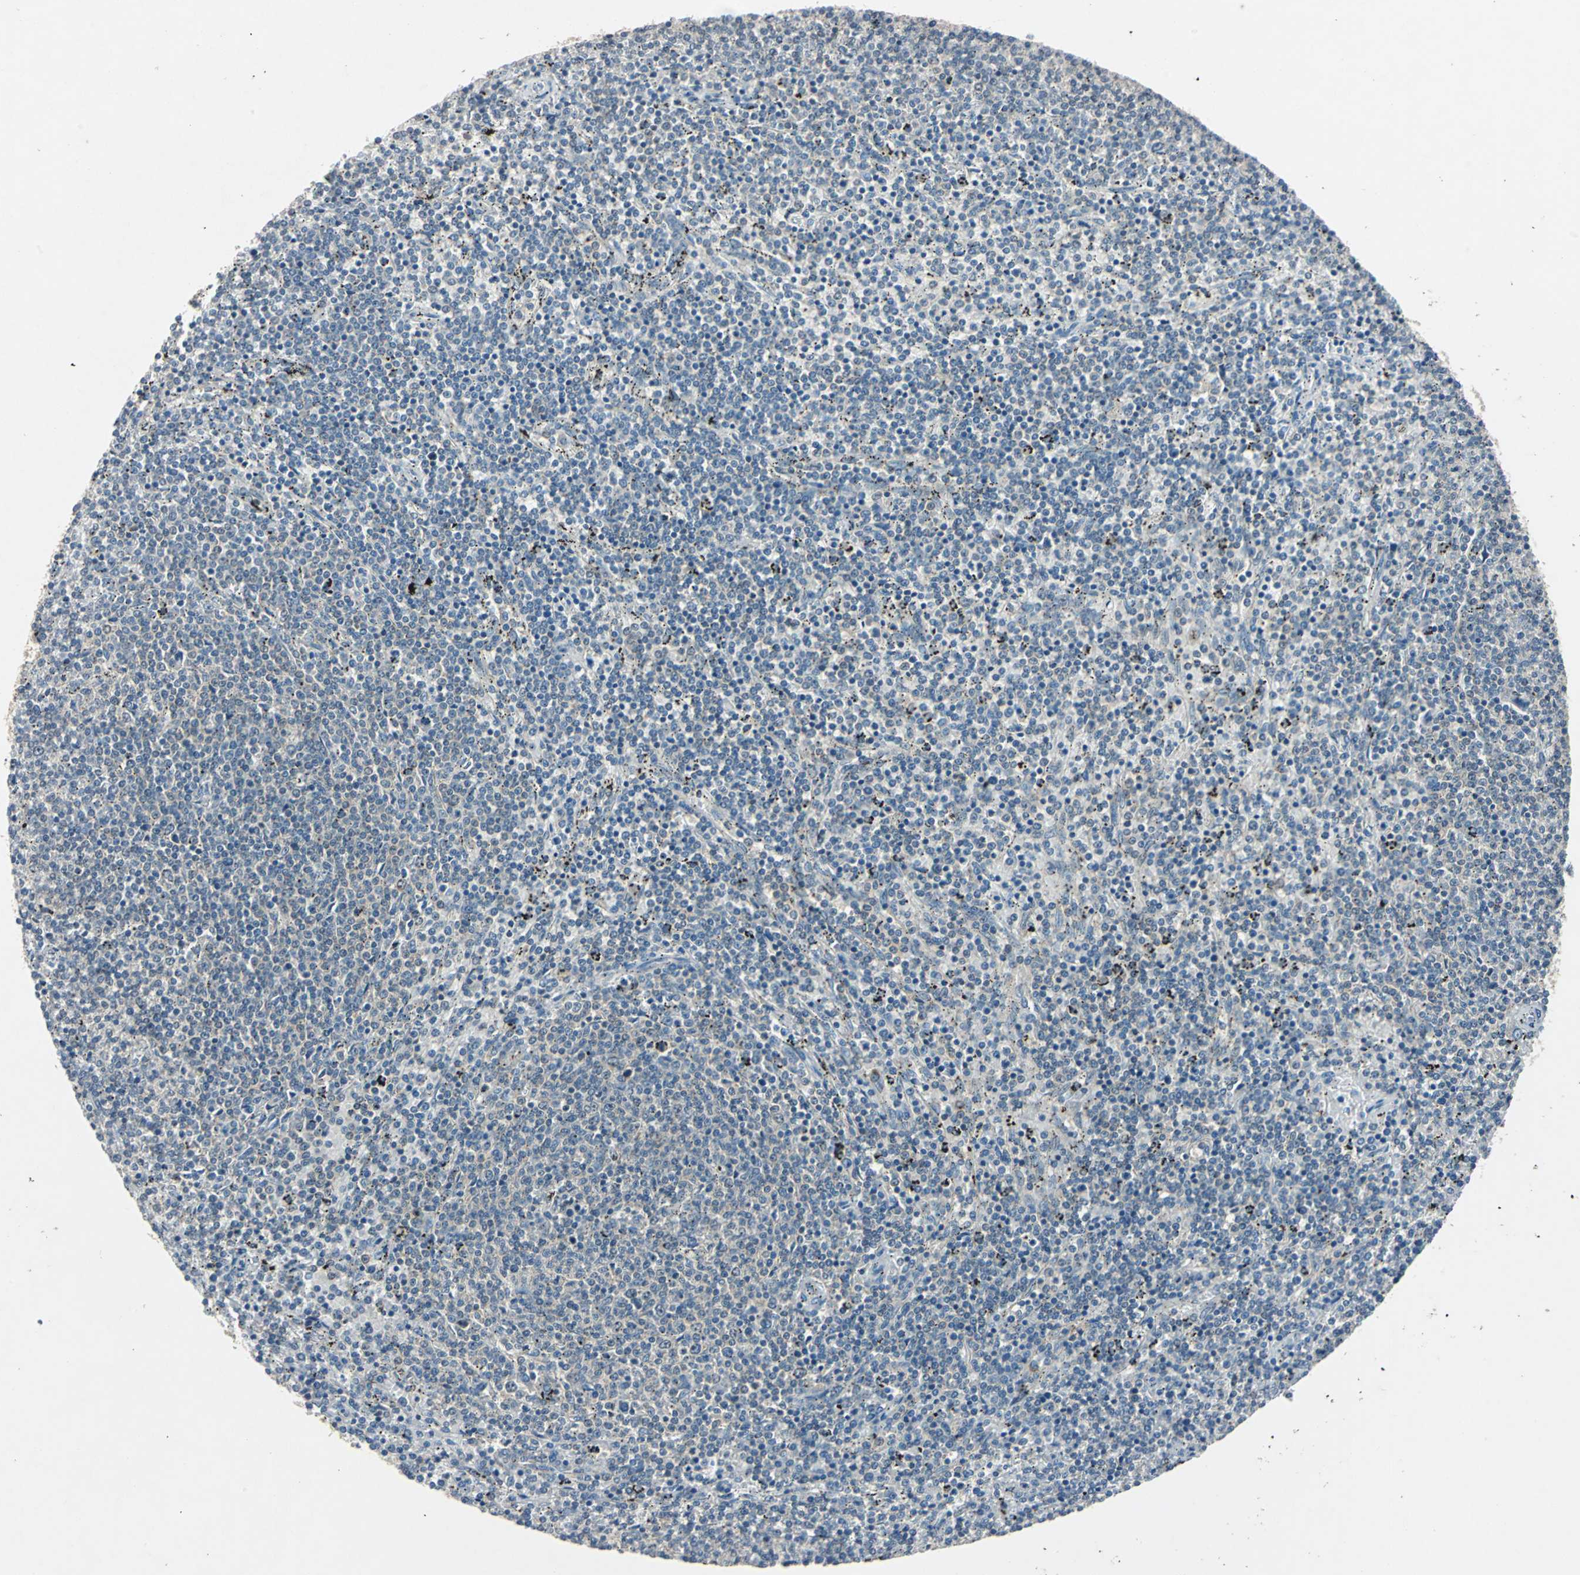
{"staining": {"intensity": "negative", "quantity": "none", "location": "none"}, "tissue": "lymphoma", "cell_type": "Tumor cells", "image_type": "cancer", "snomed": [{"axis": "morphology", "description": "Malignant lymphoma, non-Hodgkin's type, Low grade"}, {"axis": "topography", "description": "Spleen"}], "caption": "Tumor cells show no significant staining in lymphoma.", "gene": "SLC2A13", "patient": {"sex": "female", "age": 50}}